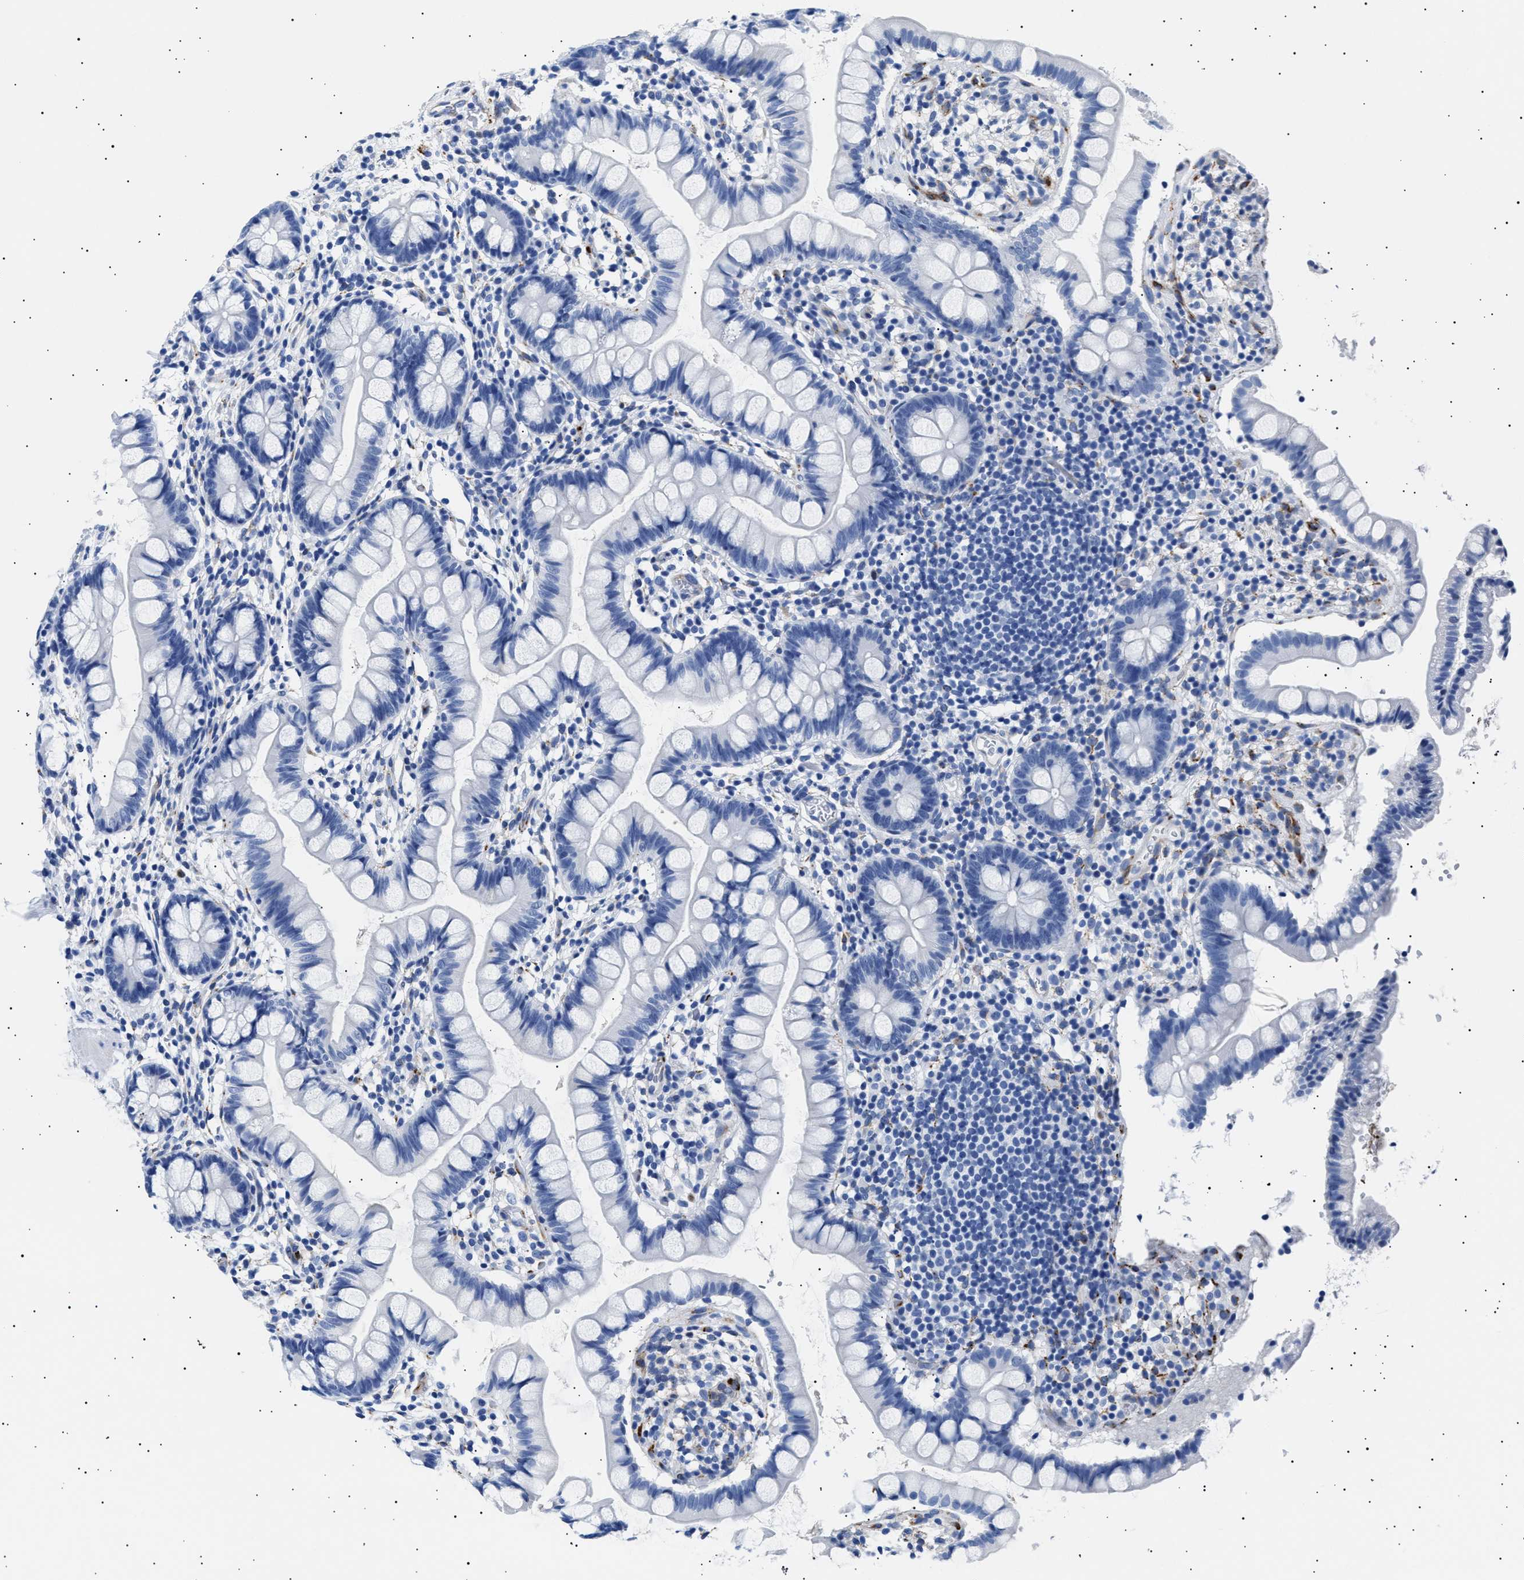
{"staining": {"intensity": "negative", "quantity": "none", "location": "none"}, "tissue": "small intestine", "cell_type": "Glandular cells", "image_type": "normal", "snomed": [{"axis": "morphology", "description": "Normal tissue, NOS"}, {"axis": "topography", "description": "Small intestine"}], "caption": "Histopathology image shows no protein staining in glandular cells of unremarkable small intestine.", "gene": "HEMGN", "patient": {"sex": "female", "age": 84}}